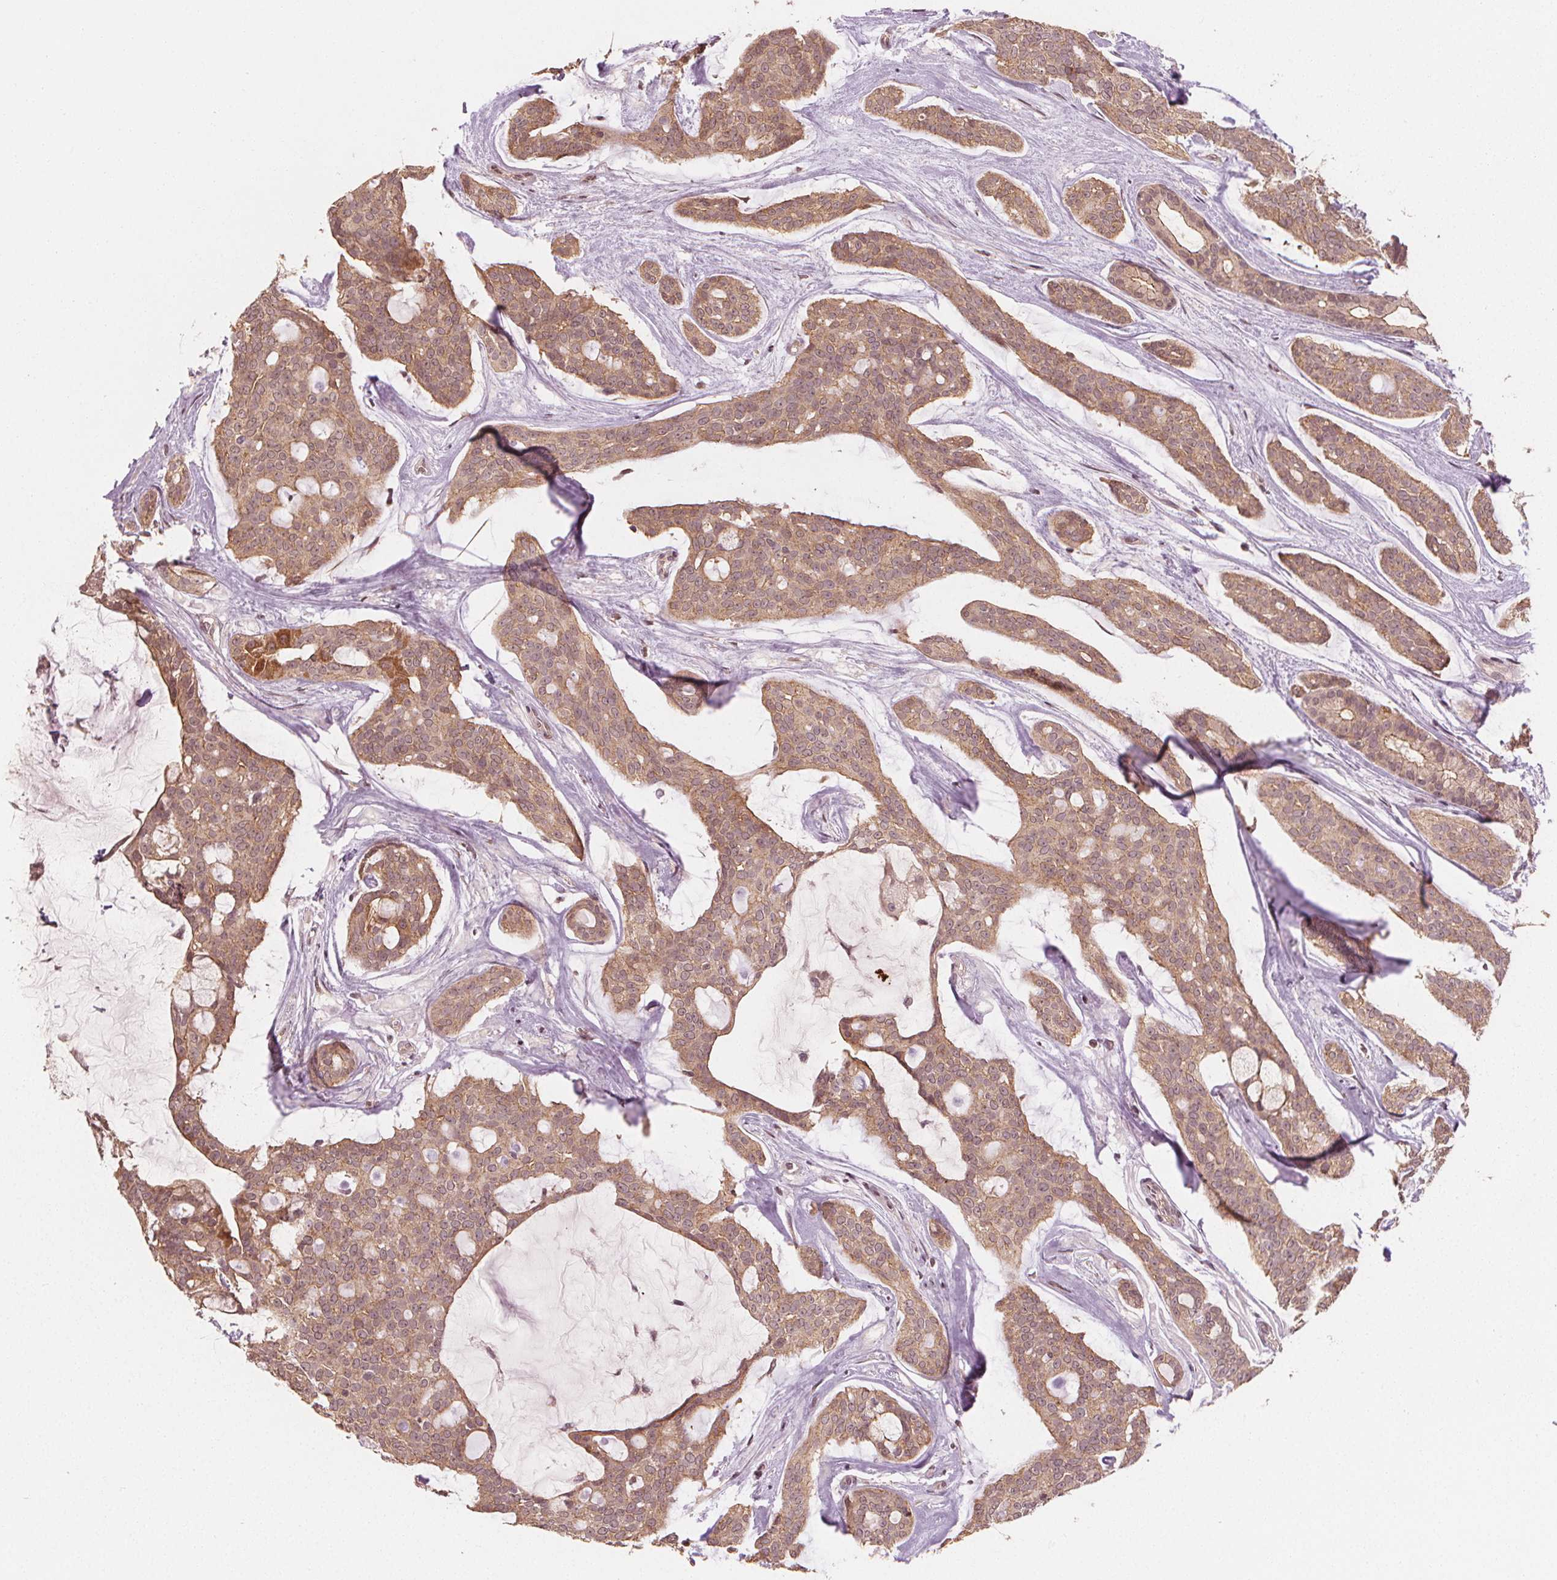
{"staining": {"intensity": "moderate", "quantity": ">75%", "location": "cytoplasmic/membranous"}, "tissue": "head and neck cancer", "cell_type": "Tumor cells", "image_type": "cancer", "snomed": [{"axis": "morphology", "description": "Adenocarcinoma, NOS"}, {"axis": "topography", "description": "Head-Neck"}], "caption": "DAB immunohistochemical staining of human head and neck adenocarcinoma shows moderate cytoplasmic/membranous protein positivity in about >75% of tumor cells.", "gene": "CLBA1", "patient": {"sex": "male", "age": 66}}